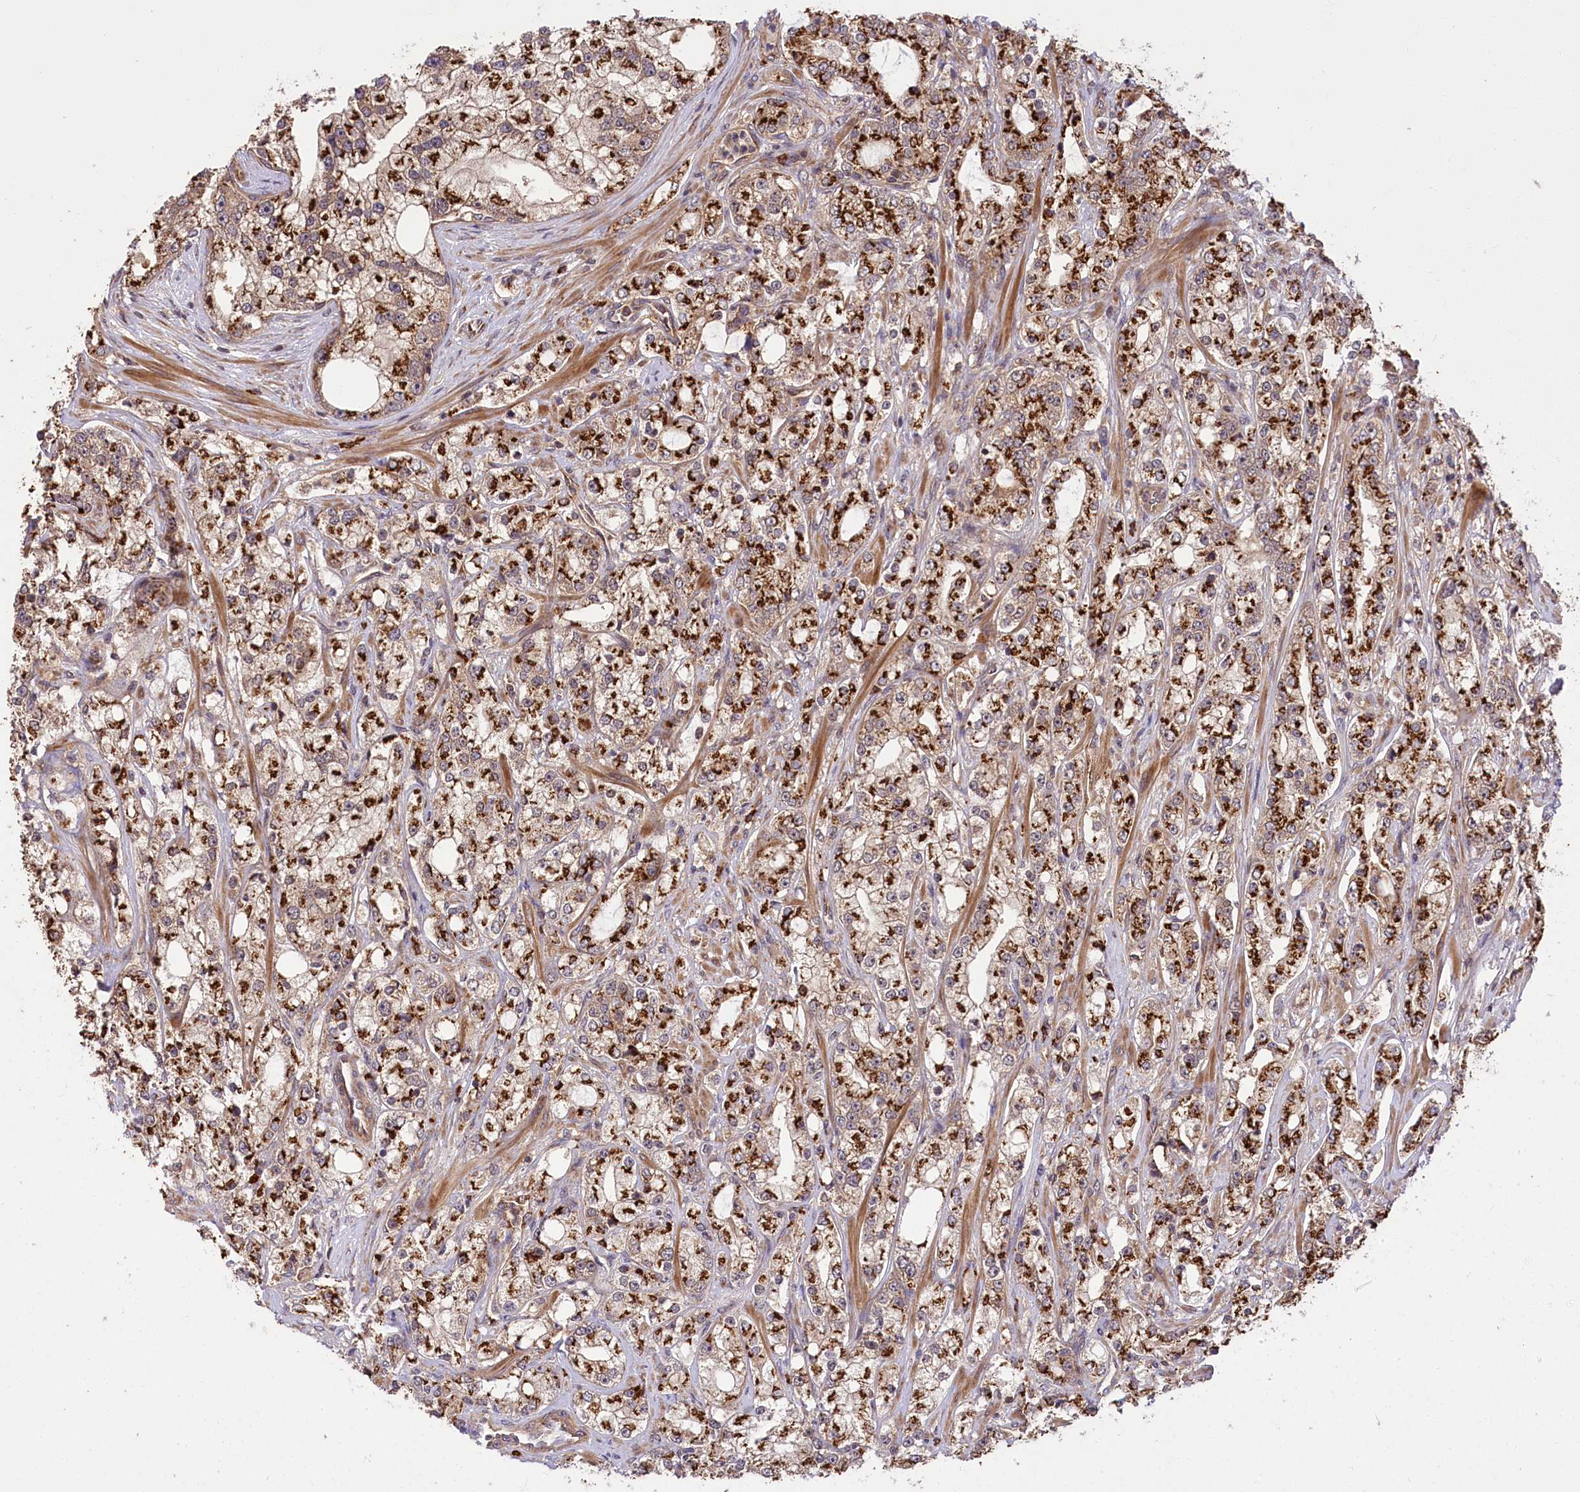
{"staining": {"intensity": "strong", "quantity": ">75%", "location": "cytoplasmic/membranous"}, "tissue": "prostate cancer", "cell_type": "Tumor cells", "image_type": "cancer", "snomed": [{"axis": "morphology", "description": "Adenocarcinoma, High grade"}, {"axis": "topography", "description": "Prostate"}], "caption": "About >75% of tumor cells in human prostate cancer (high-grade adenocarcinoma) exhibit strong cytoplasmic/membranous protein staining as visualized by brown immunohistochemical staining.", "gene": "CARD19", "patient": {"sex": "male", "age": 64}}